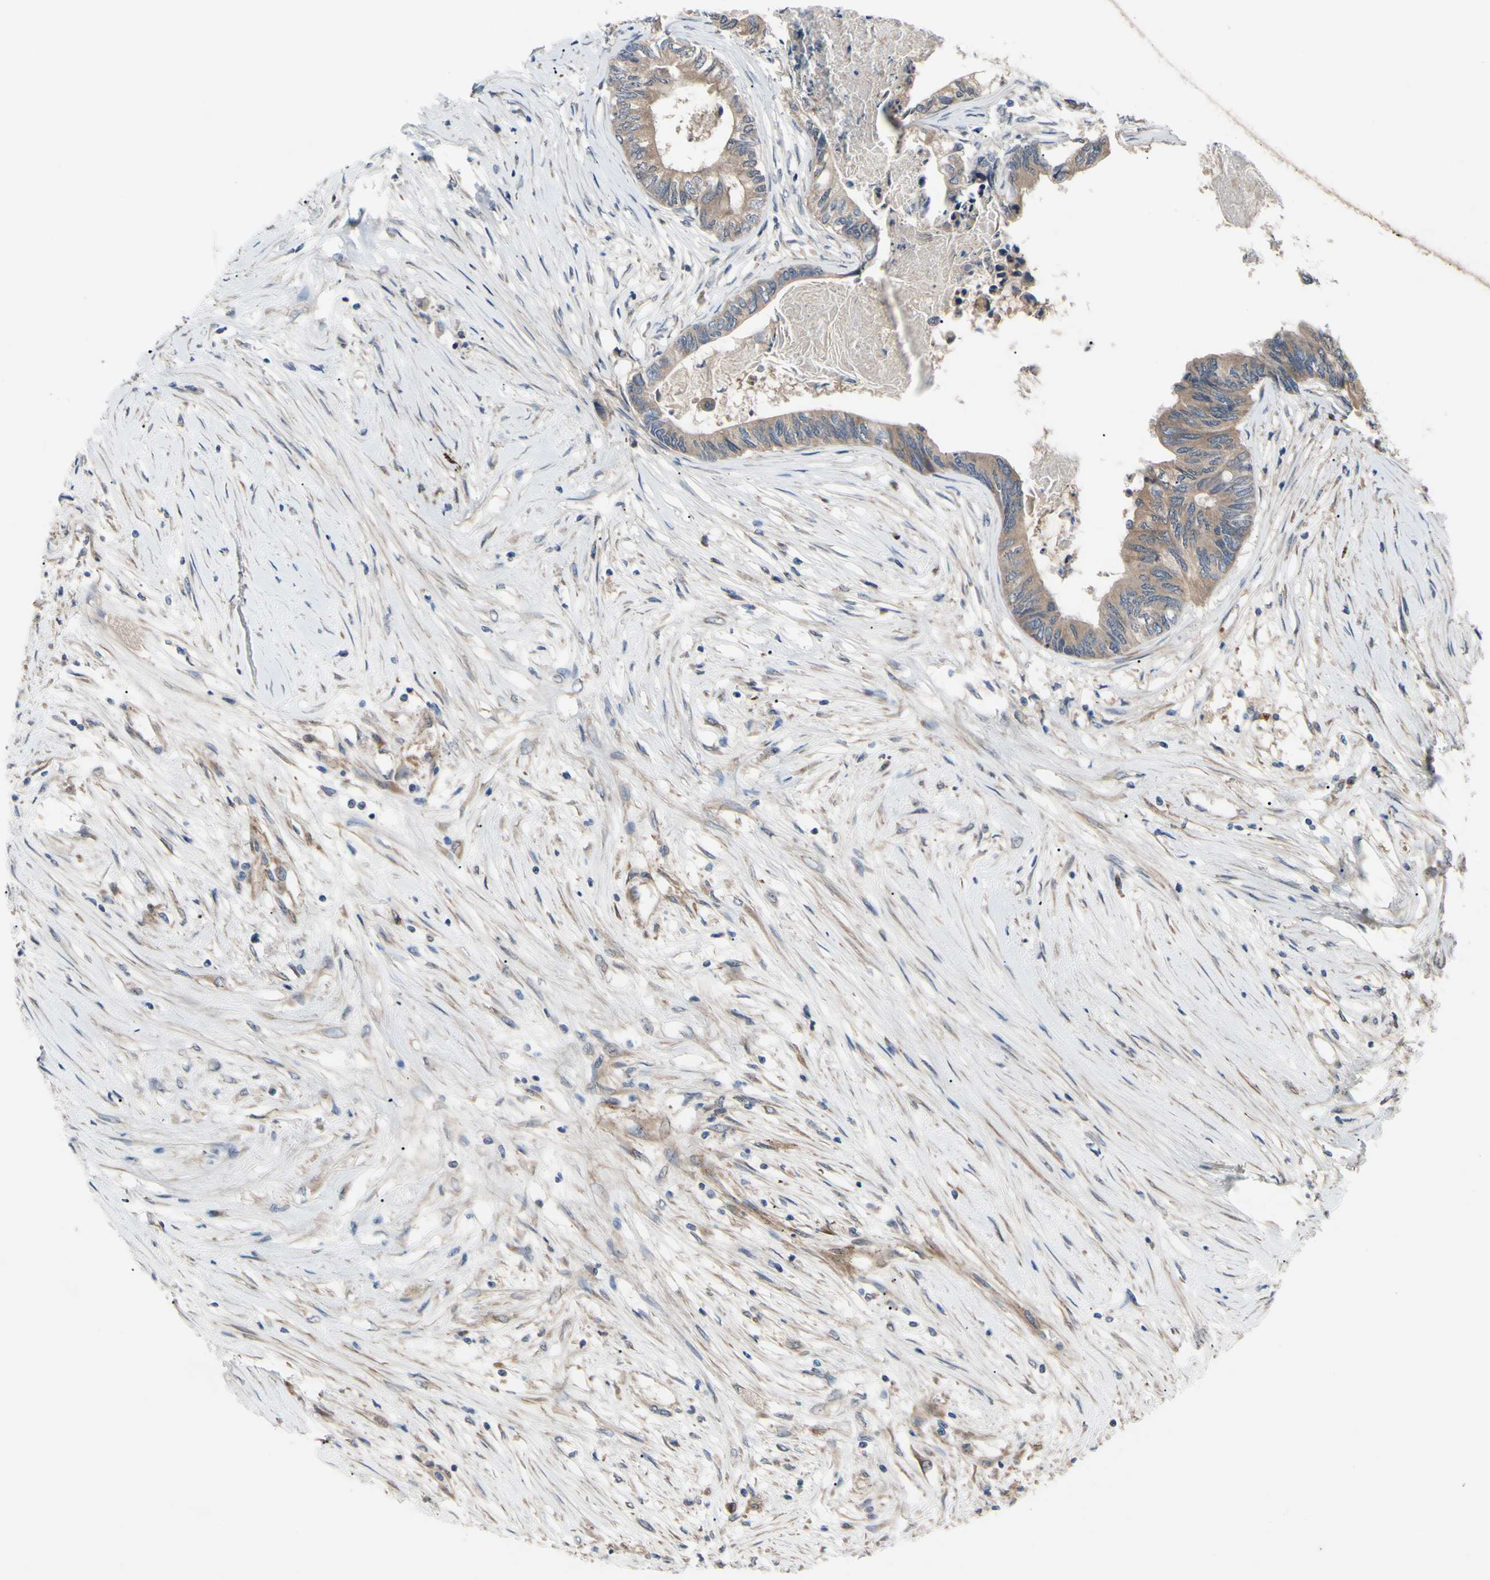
{"staining": {"intensity": "moderate", "quantity": ">75%", "location": "cytoplasmic/membranous"}, "tissue": "colorectal cancer", "cell_type": "Tumor cells", "image_type": "cancer", "snomed": [{"axis": "morphology", "description": "Adenocarcinoma, NOS"}, {"axis": "topography", "description": "Rectum"}], "caption": "Immunohistochemistry (IHC) image of neoplastic tissue: human colorectal cancer stained using immunohistochemistry (IHC) reveals medium levels of moderate protein expression localized specifically in the cytoplasmic/membranous of tumor cells, appearing as a cytoplasmic/membranous brown color.", "gene": "SVIL", "patient": {"sex": "male", "age": 63}}